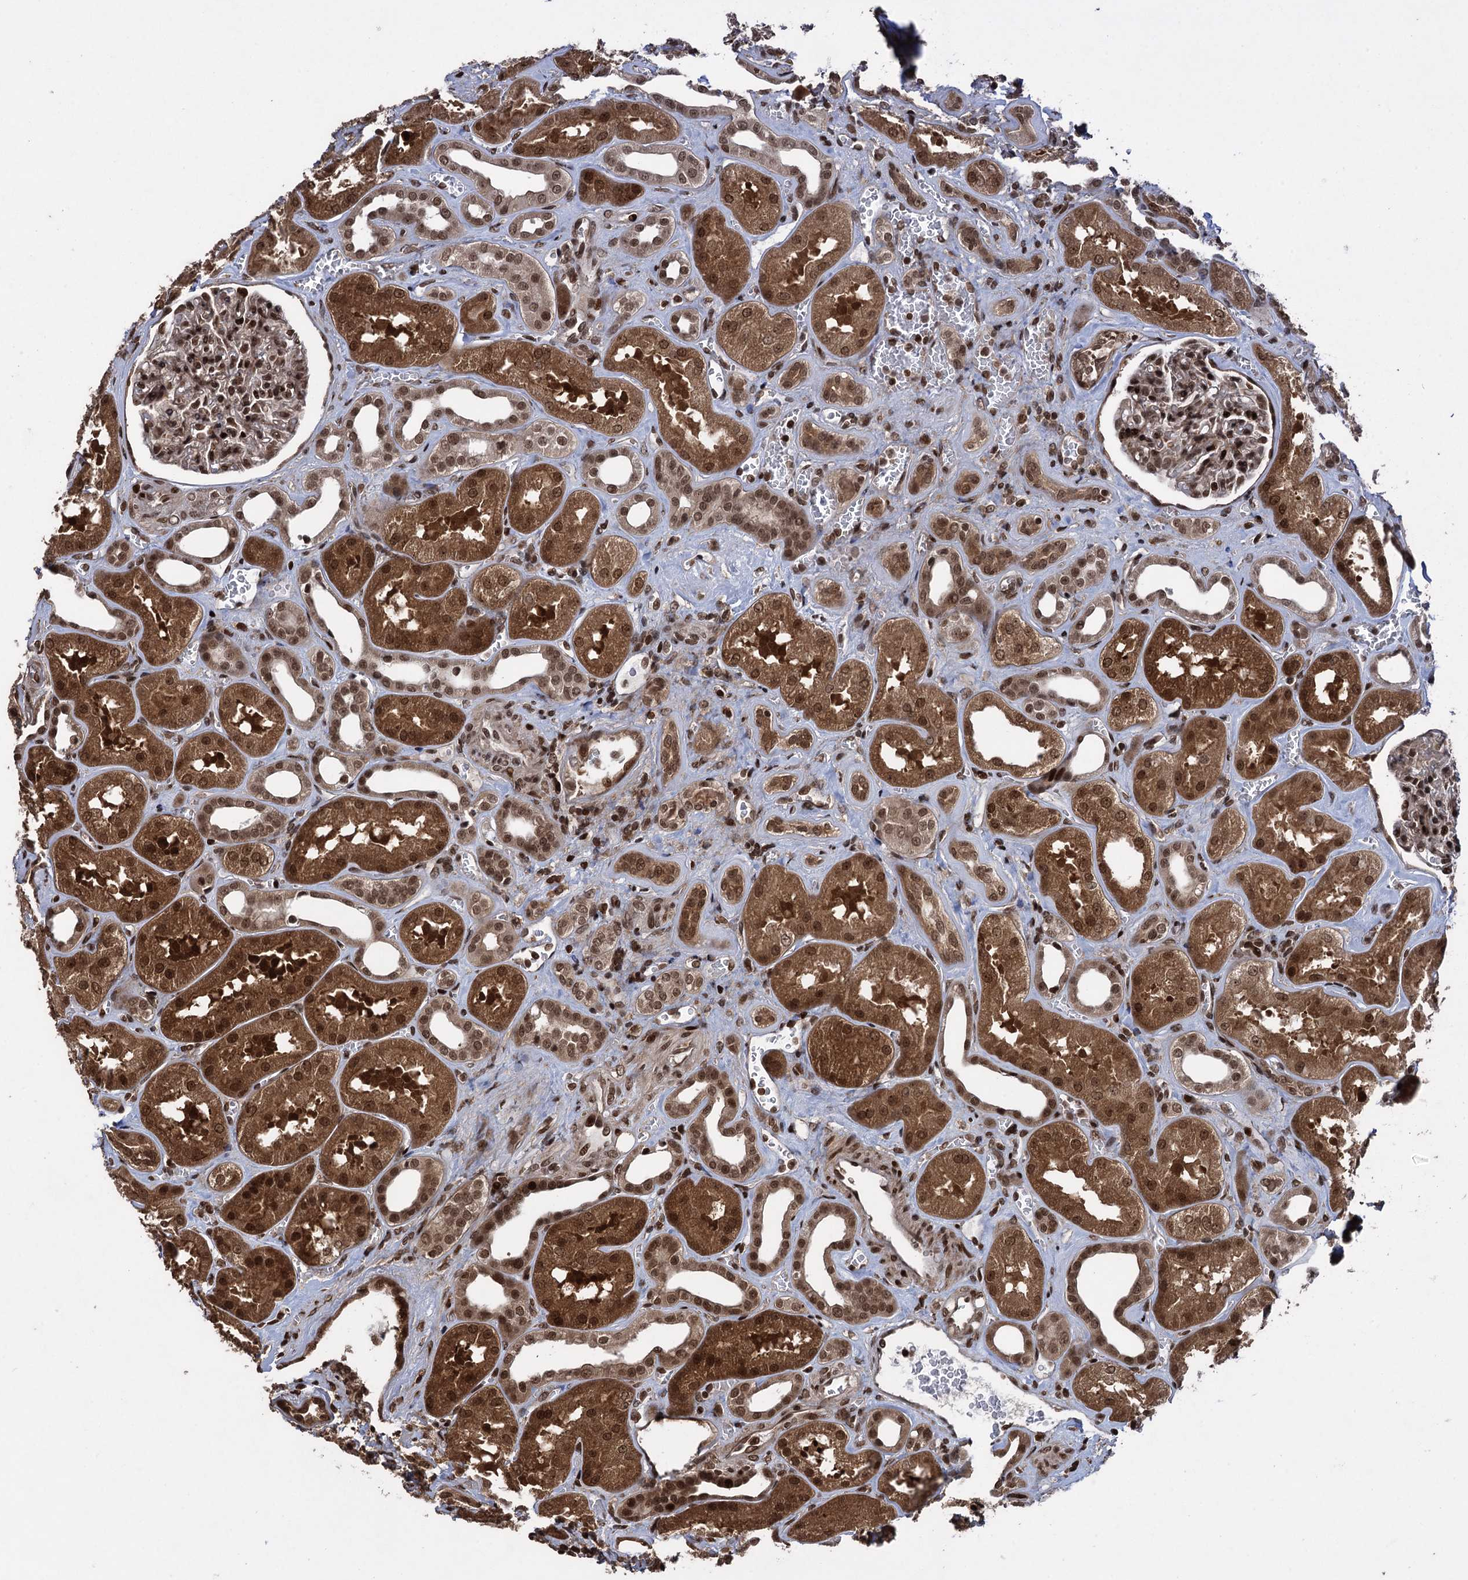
{"staining": {"intensity": "strong", "quantity": ">75%", "location": "nuclear"}, "tissue": "kidney", "cell_type": "Cells in glomeruli", "image_type": "normal", "snomed": [{"axis": "morphology", "description": "Normal tissue, NOS"}, {"axis": "morphology", "description": "Adenocarcinoma, NOS"}, {"axis": "topography", "description": "Kidney"}], "caption": "IHC of normal kidney exhibits high levels of strong nuclear expression in about >75% of cells in glomeruli.", "gene": "ZNF169", "patient": {"sex": "female", "age": 68}}